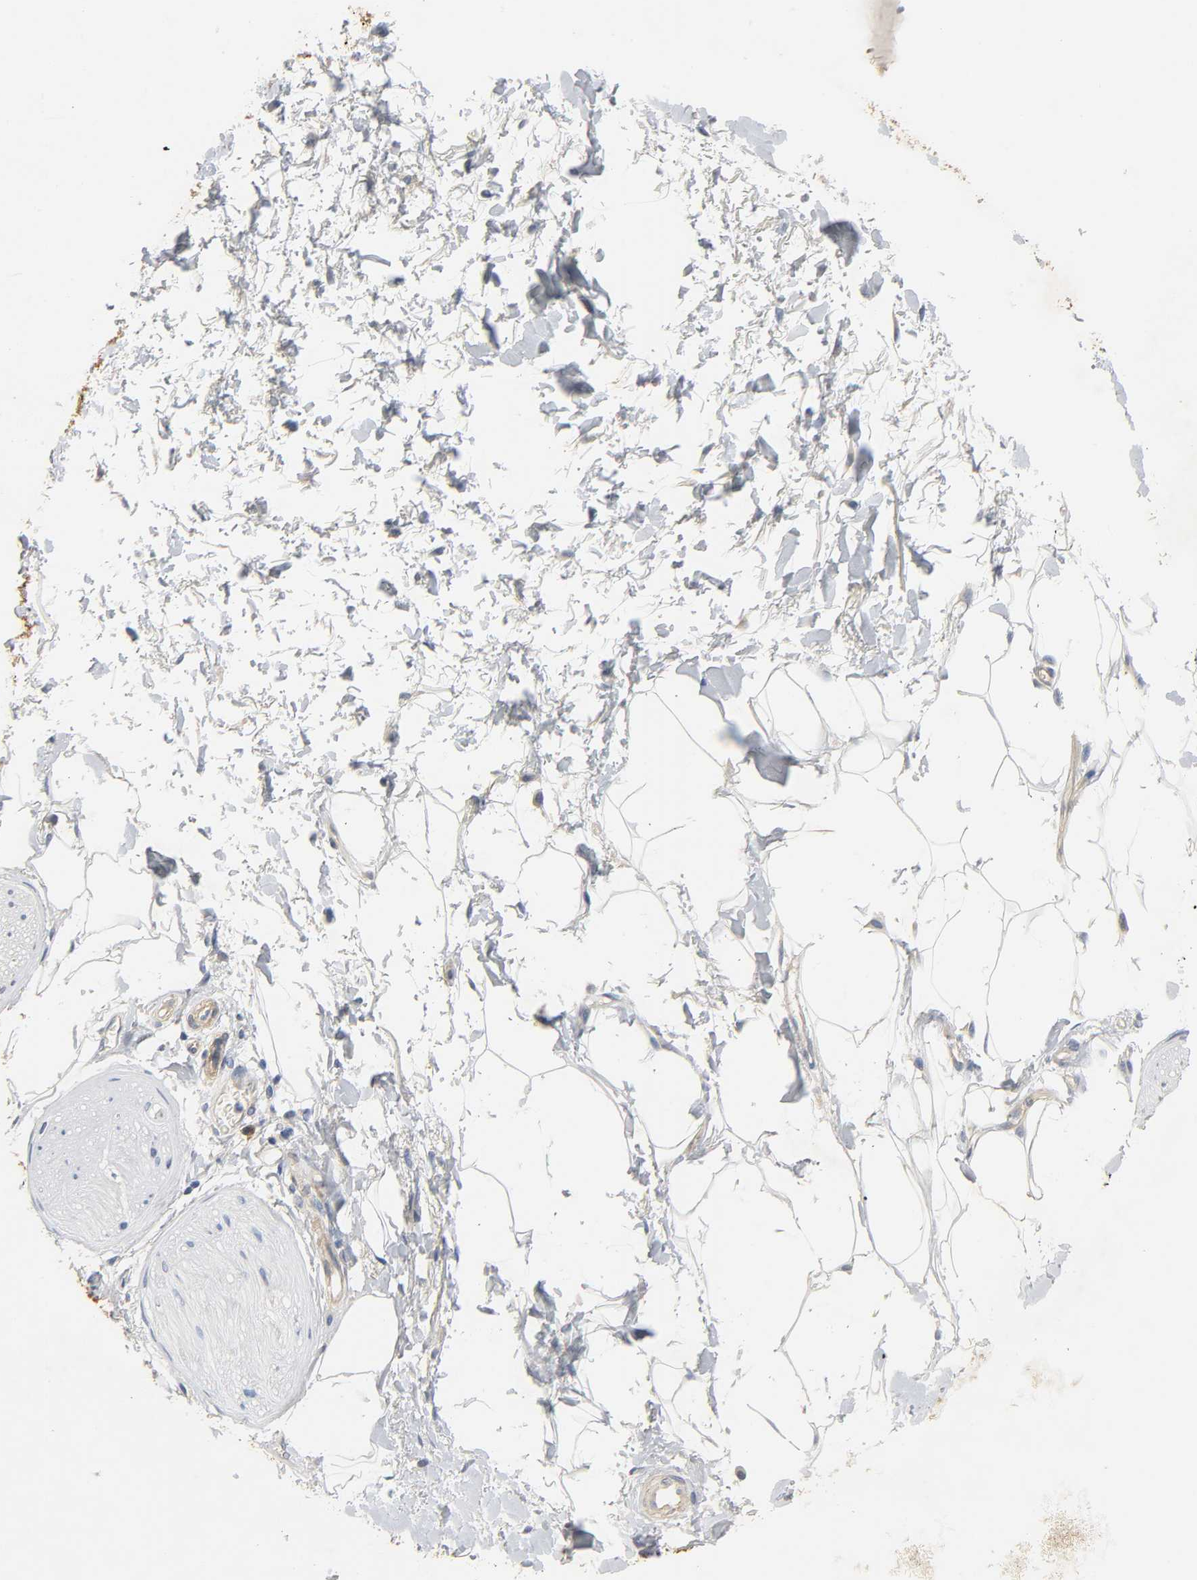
{"staining": {"intensity": "negative", "quantity": "none", "location": "none"}, "tissue": "adipose tissue", "cell_type": "Adipocytes", "image_type": "normal", "snomed": [{"axis": "morphology", "description": "Normal tissue, NOS"}, {"axis": "topography", "description": "Soft tissue"}, {"axis": "topography", "description": "Peripheral nerve tissue"}], "caption": "An IHC image of benign adipose tissue is shown. There is no staining in adipocytes of adipose tissue.", "gene": "ARPC1A", "patient": {"sex": "female", "age": 71}}